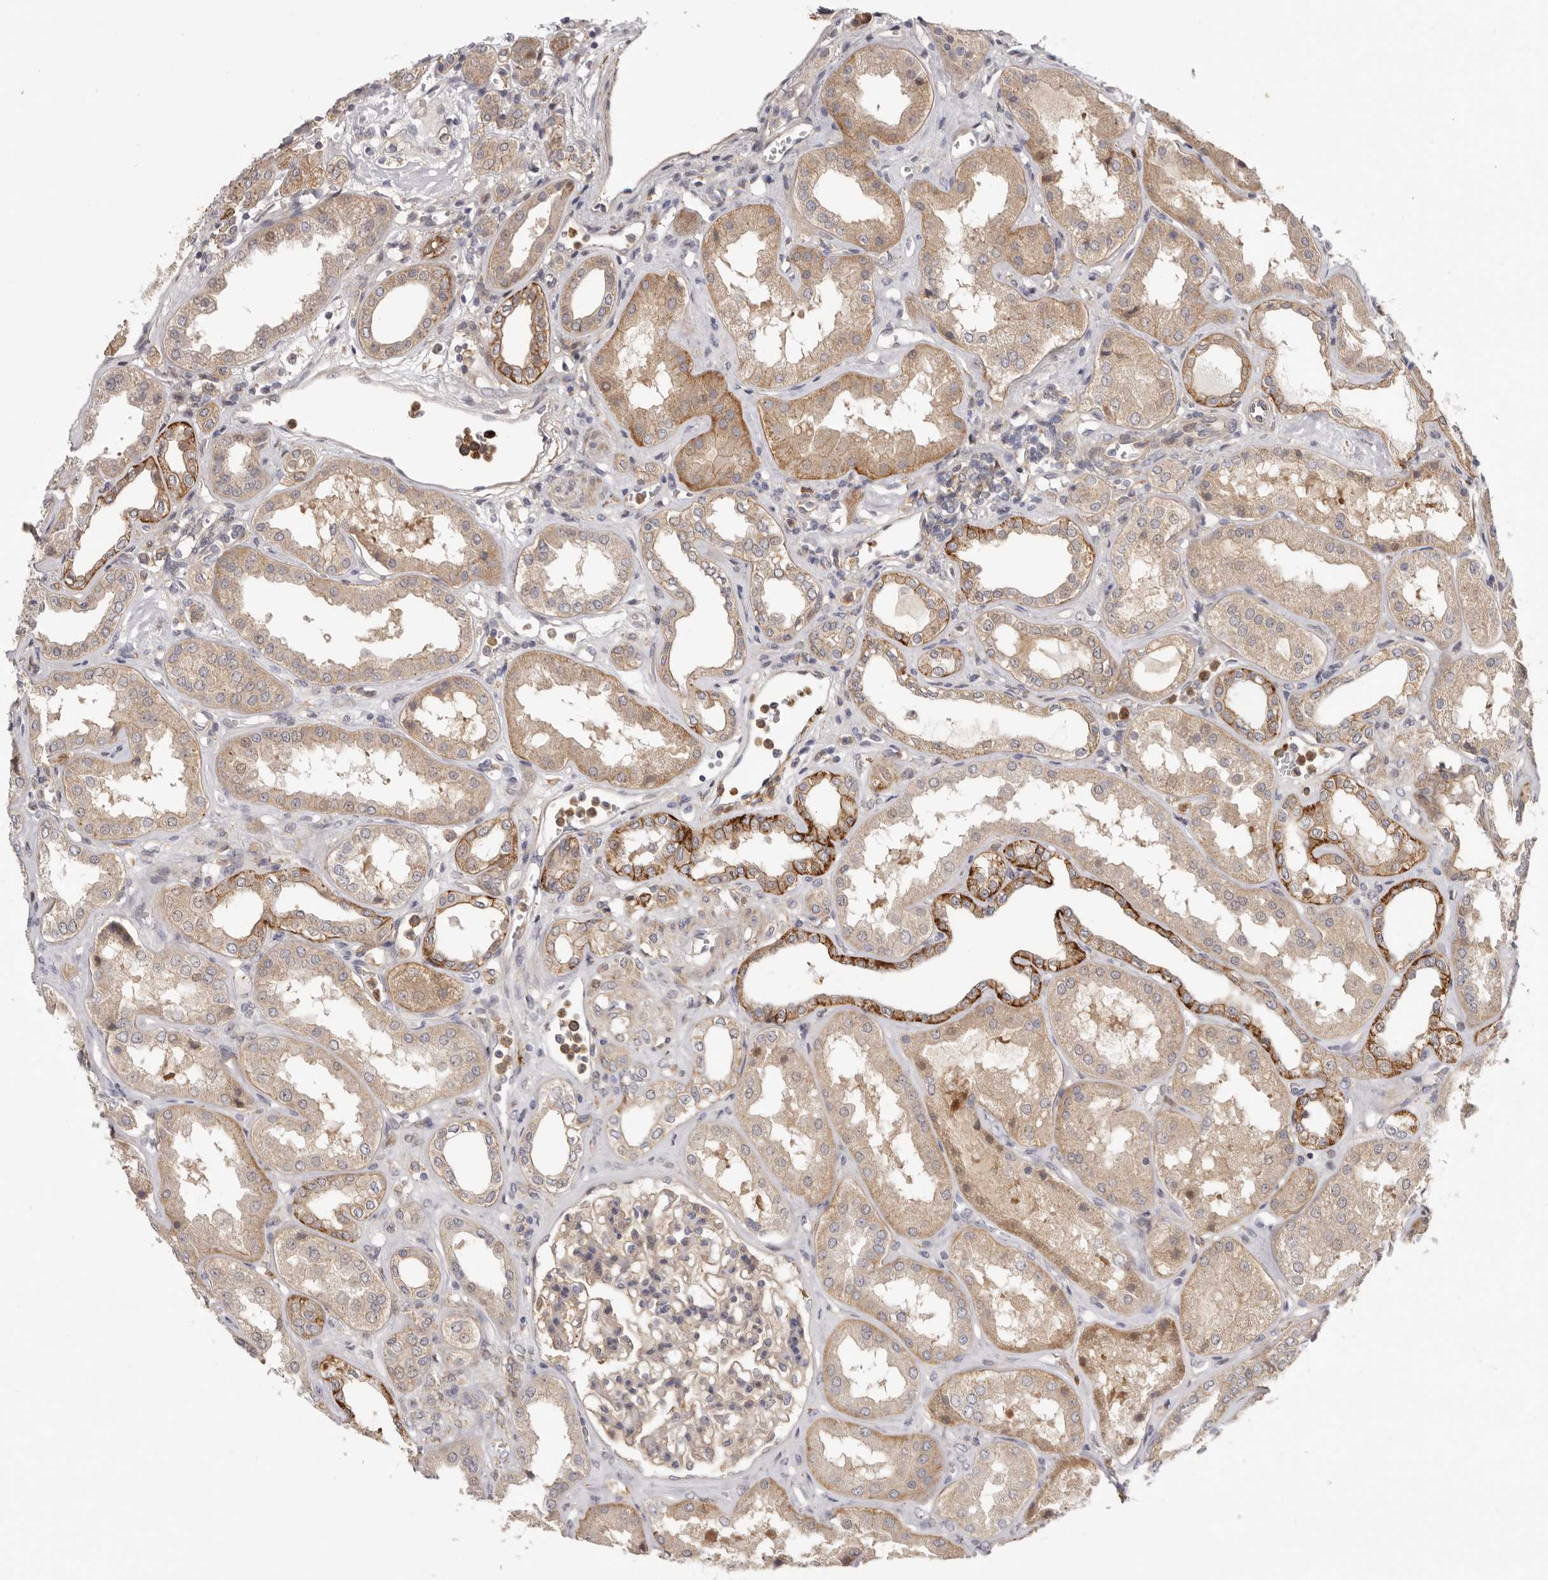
{"staining": {"intensity": "weak", "quantity": "25%-75%", "location": "cytoplasmic/membranous"}, "tissue": "kidney", "cell_type": "Cells in glomeruli", "image_type": "normal", "snomed": [{"axis": "morphology", "description": "Normal tissue, NOS"}, {"axis": "topography", "description": "Kidney"}], "caption": "A brown stain labels weak cytoplasmic/membranous positivity of a protein in cells in glomeruli of benign kidney.", "gene": "MSRB2", "patient": {"sex": "female", "age": 56}}